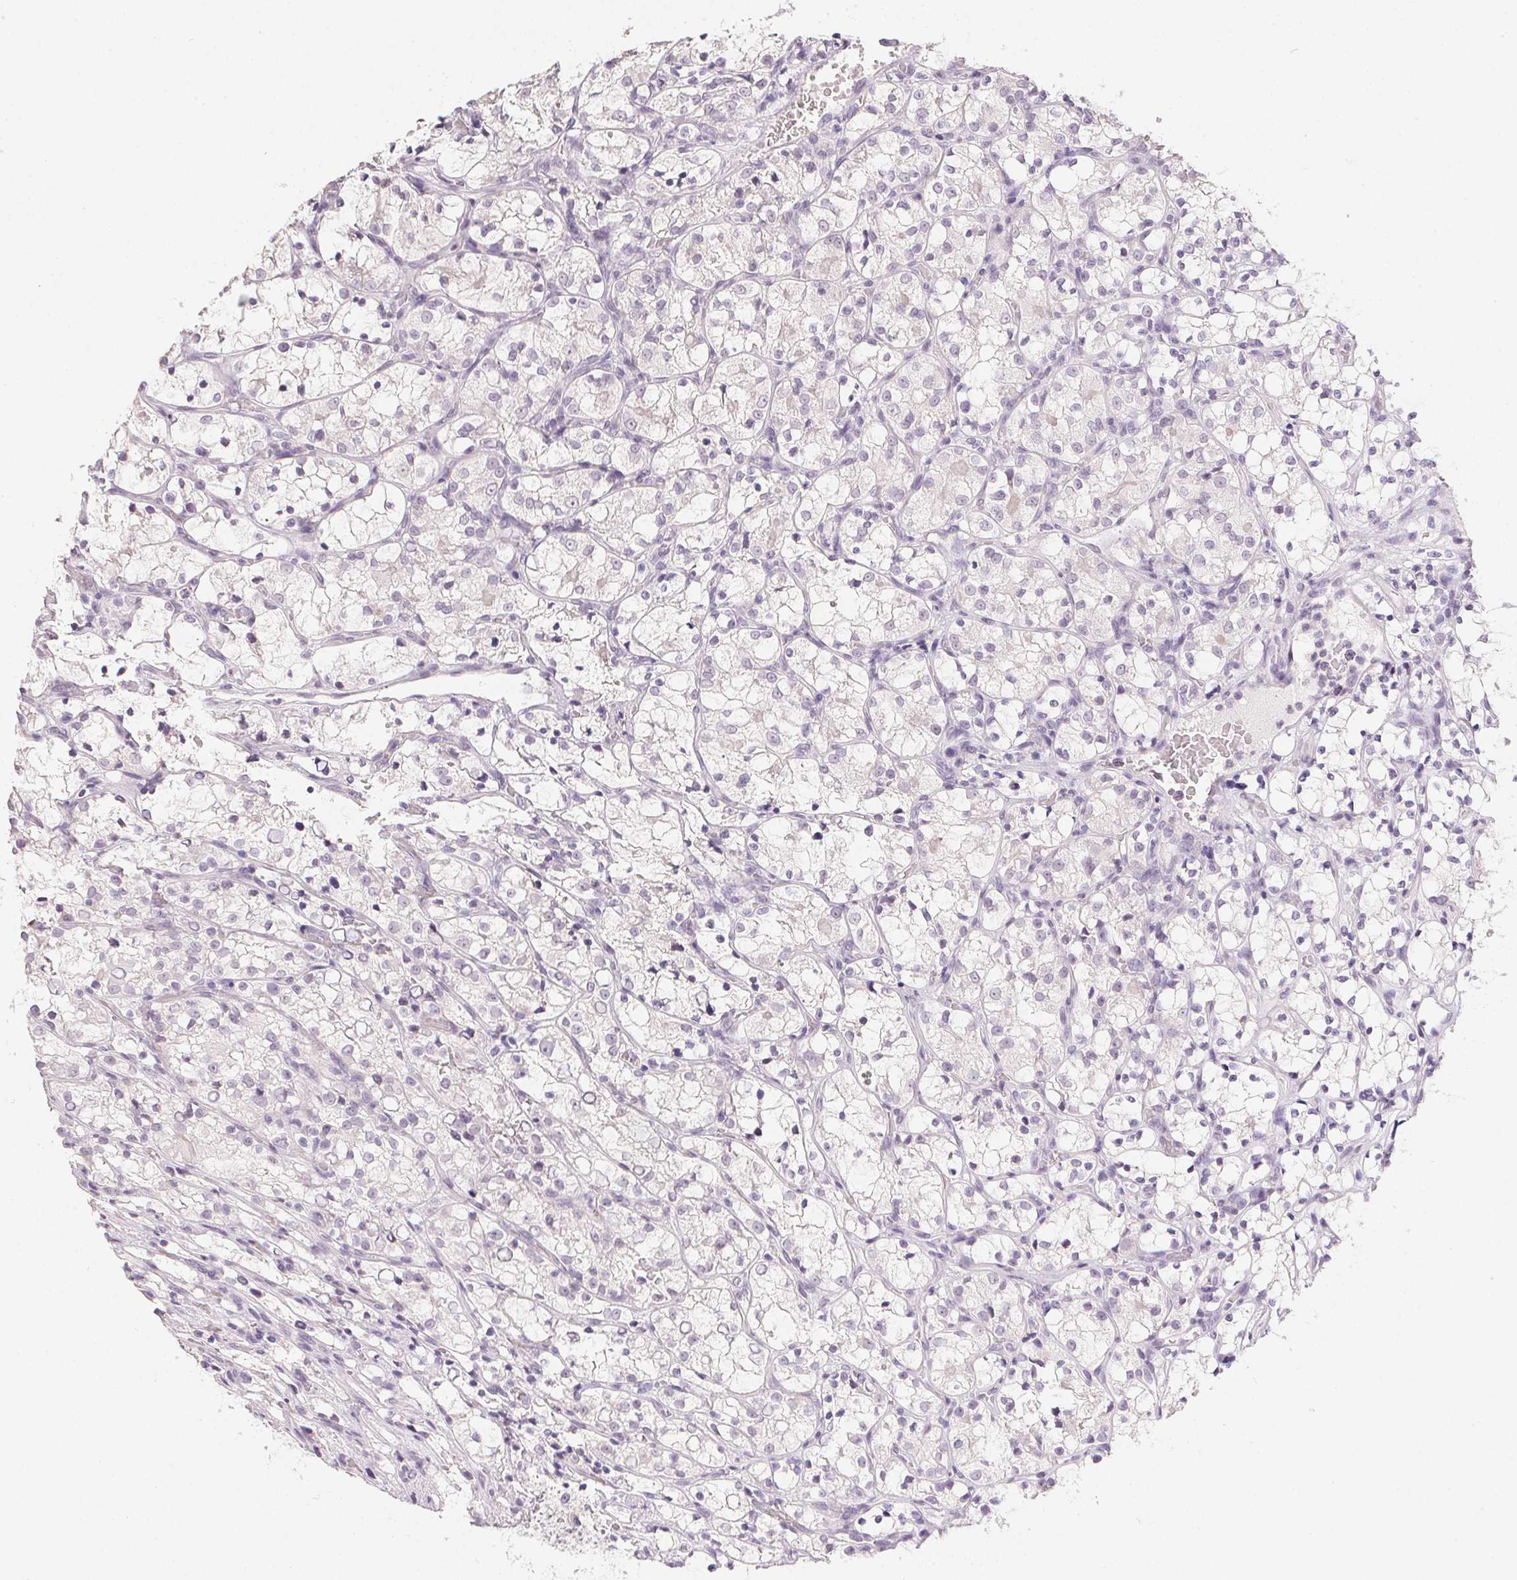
{"staining": {"intensity": "negative", "quantity": "none", "location": "none"}, "tissue": "renal cancer", "cell_type": "Tumor cells", "image_type": "cancer", "snomed": [{"axis": "morphology", "description": "Adenocarcinoma, NOS"}, {"axis": "topography", "description": "Kidney"}], "caption": "Tumor cells show no significant protein positivity in renal cancer (adenocarcinoma).", "gene": "PPY", "patient": {"sex": "female", "age": 69}}